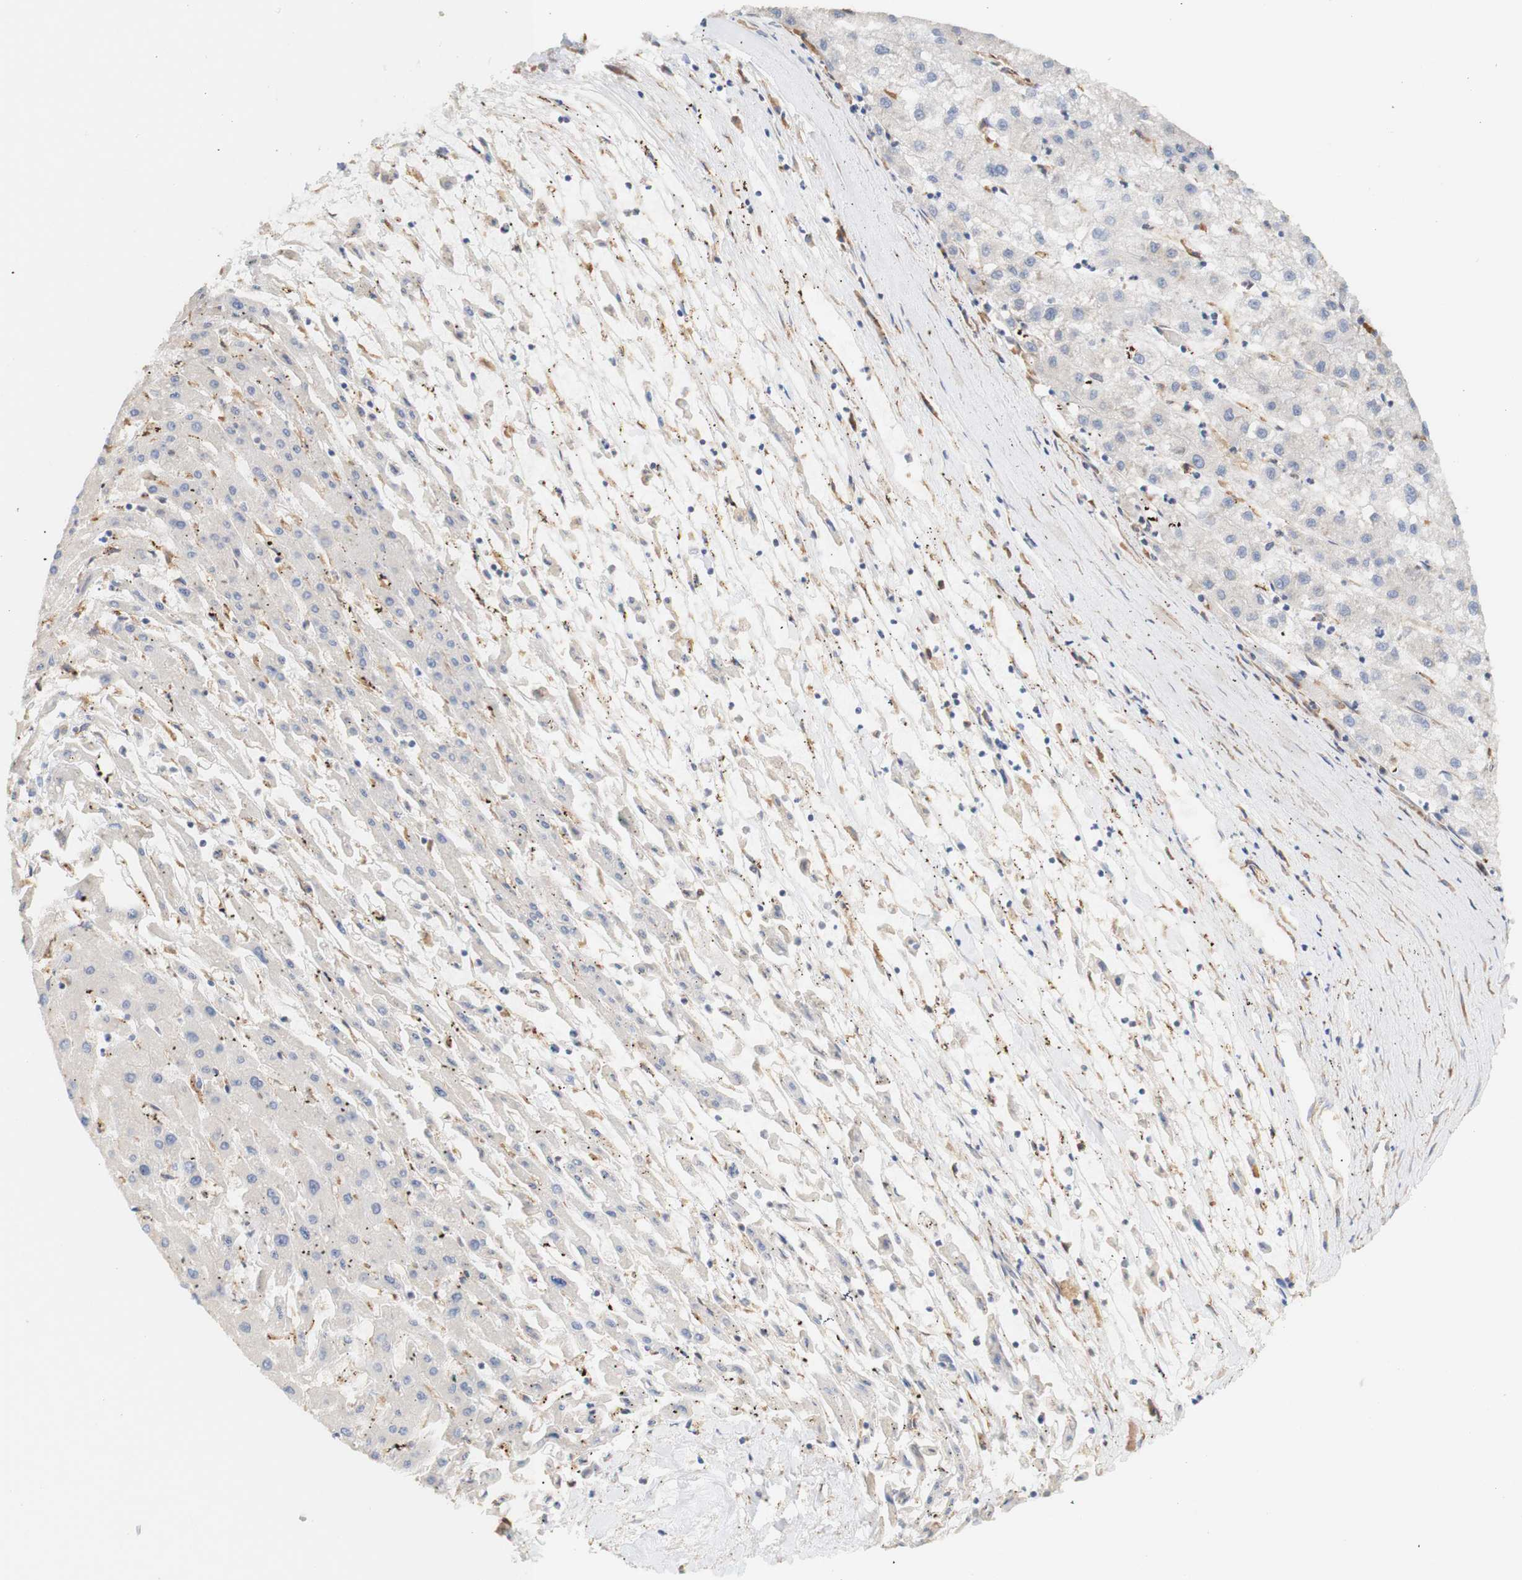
{"staining": {"intensity": "negative", "quantity": "none", "location": "none"}, "tissue": "liver cancer", "cell_type": "Tumor cells", "image_type": "cancer", "snomed": [{"axis": "morphology", "description": "Carcinoma, Hepatocellular, NOS"}, {"axis": "topography", "description": "Liver"}], "caption": "This is an IHC micrograph of human liver cancer (hepatocellular carcinoma). There is no staining in tumor cells.", "gene": "EIF2AK4", "patient": {"sex": "male", "age": 72}}